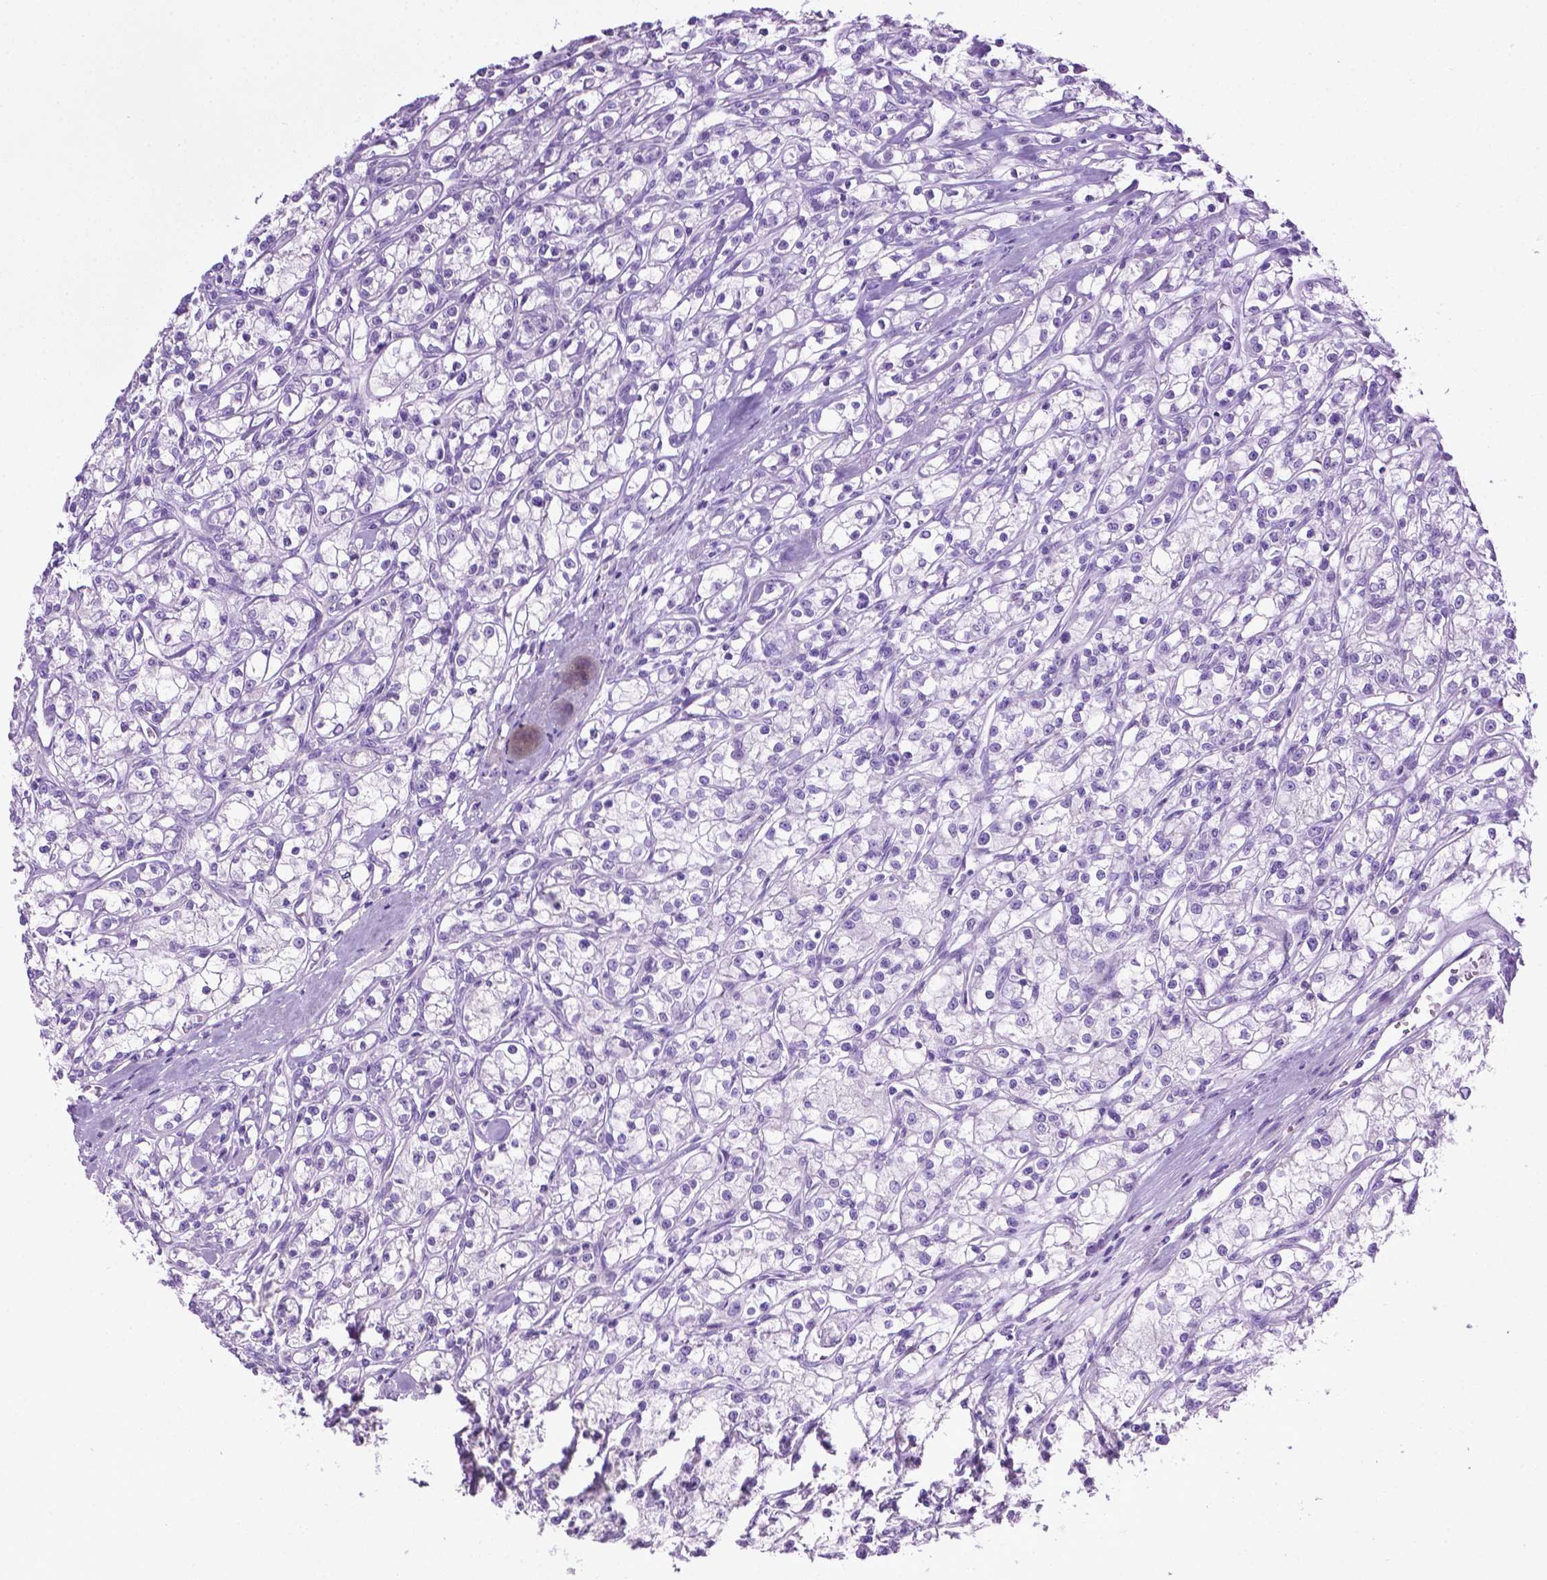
{"staining": {"intensity": "negative", "quantity": "none", "location": "none"}, "tissue": "renal cancer", "cell_type": "Tumor cells", "image_type": "cancer", "snomed": [{"axis": "morphology", "description": "Adenocarcinoma, NOS"}, {"axis": "topography", "description": "Kidney"}], "caption": "Renal cancer (adenocarcinoma) was stained to show a protein in brown. There is no significant staining in tumor cells.", "gene": "LELP1", "patient": {"sex": "female", "age": 59}}